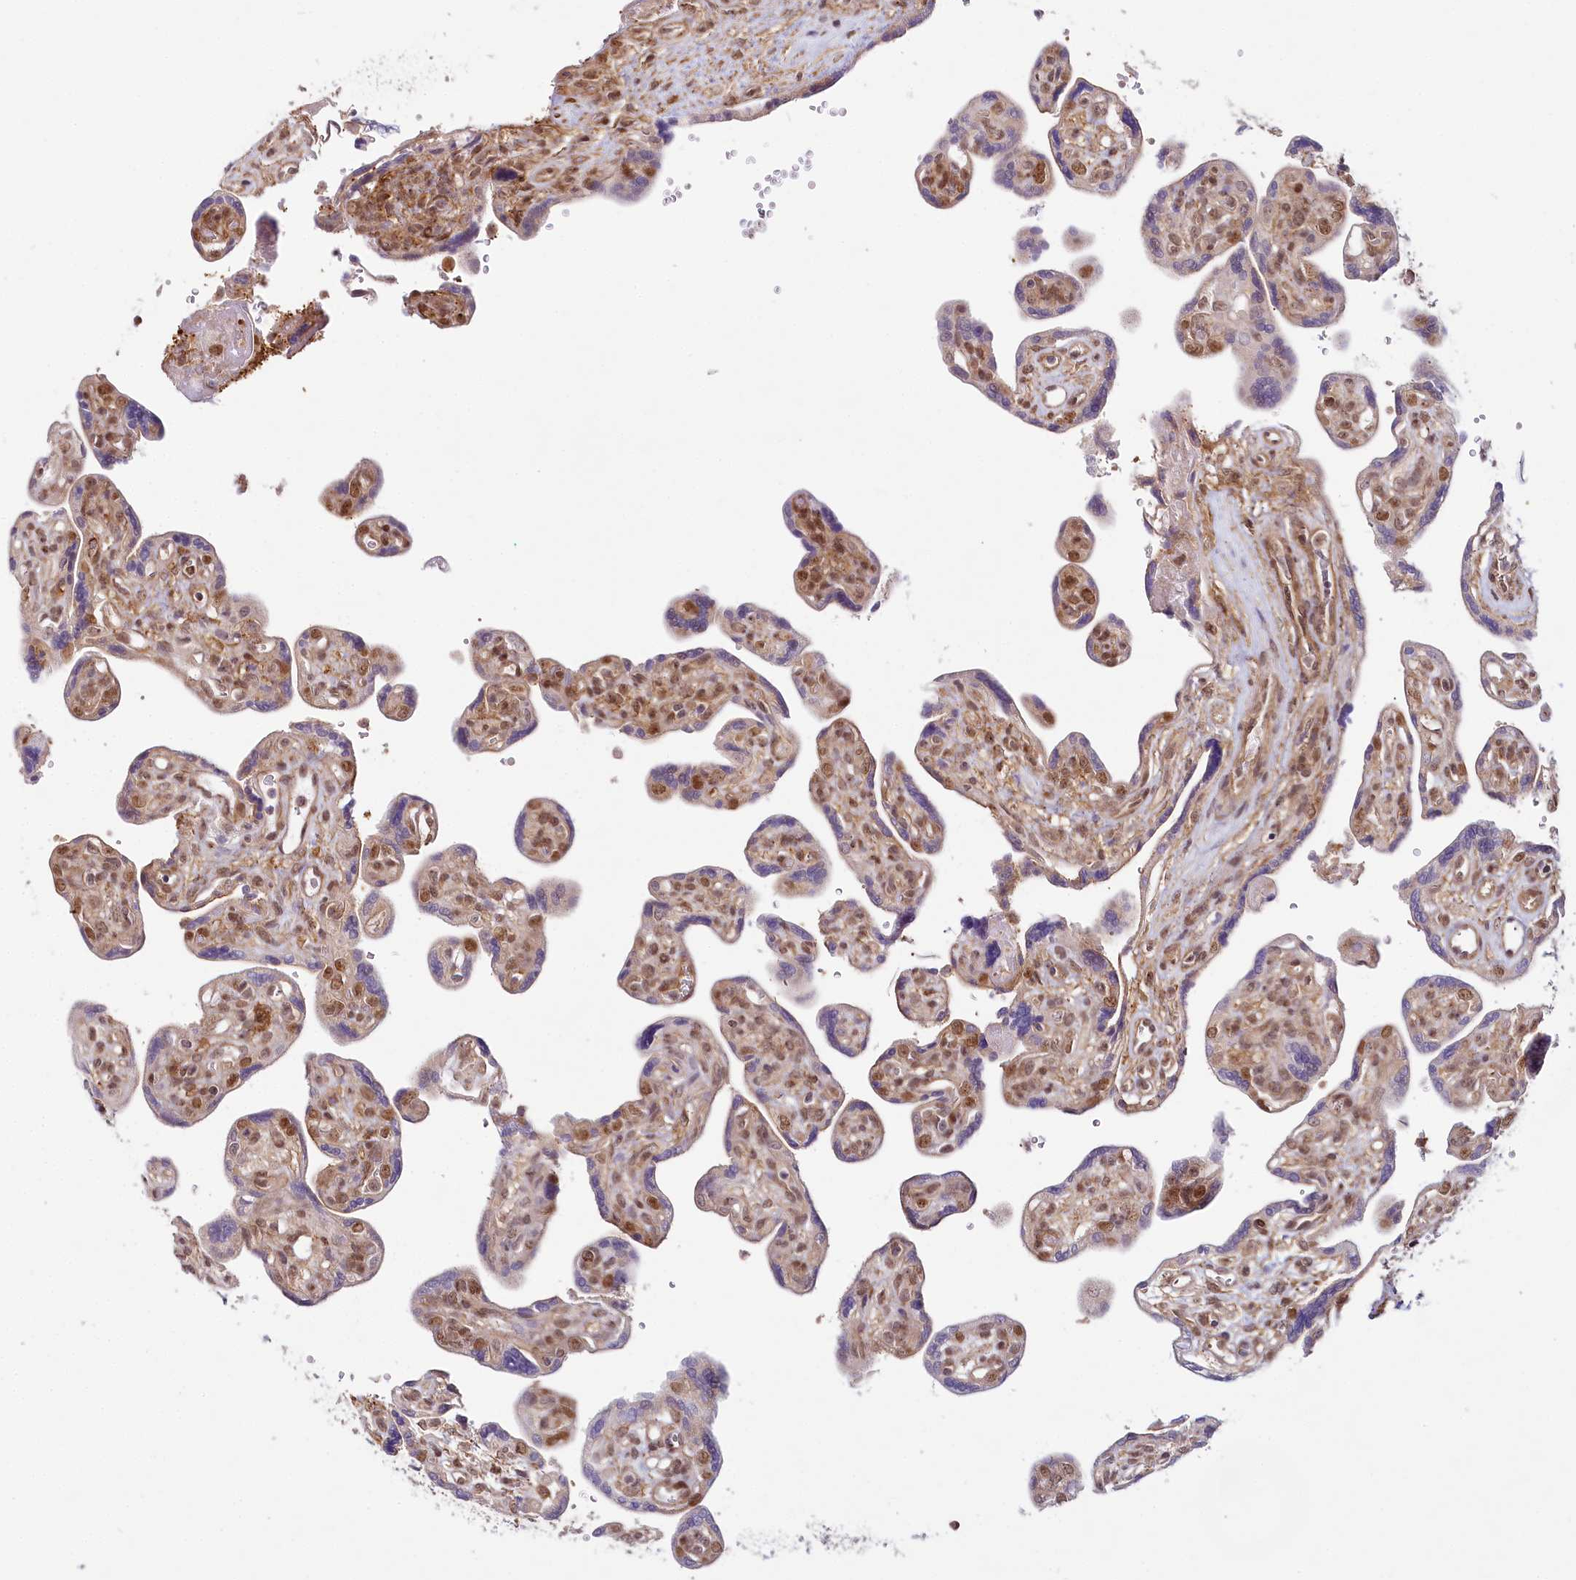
{"staining": {"intensity": "moderate", "quantity": "25%-75%", "location": "nuclear"}, "tissue": "placenta", "cell_type": "Trophoblastic cells", "image_type": "normal", "snomed": [{"axis": "morphology", "description": "Normal tissue, NOS"}, {"axis": "topography", "description": "Placenta"}], "caption": "Human placenta stained for a protein (brown) shows moderate nuclear positive expression in about 25%-75% of trophoblastic cells.", "gene": "TUBGCP2", "patient": {"sex": "female", "age": 39}}